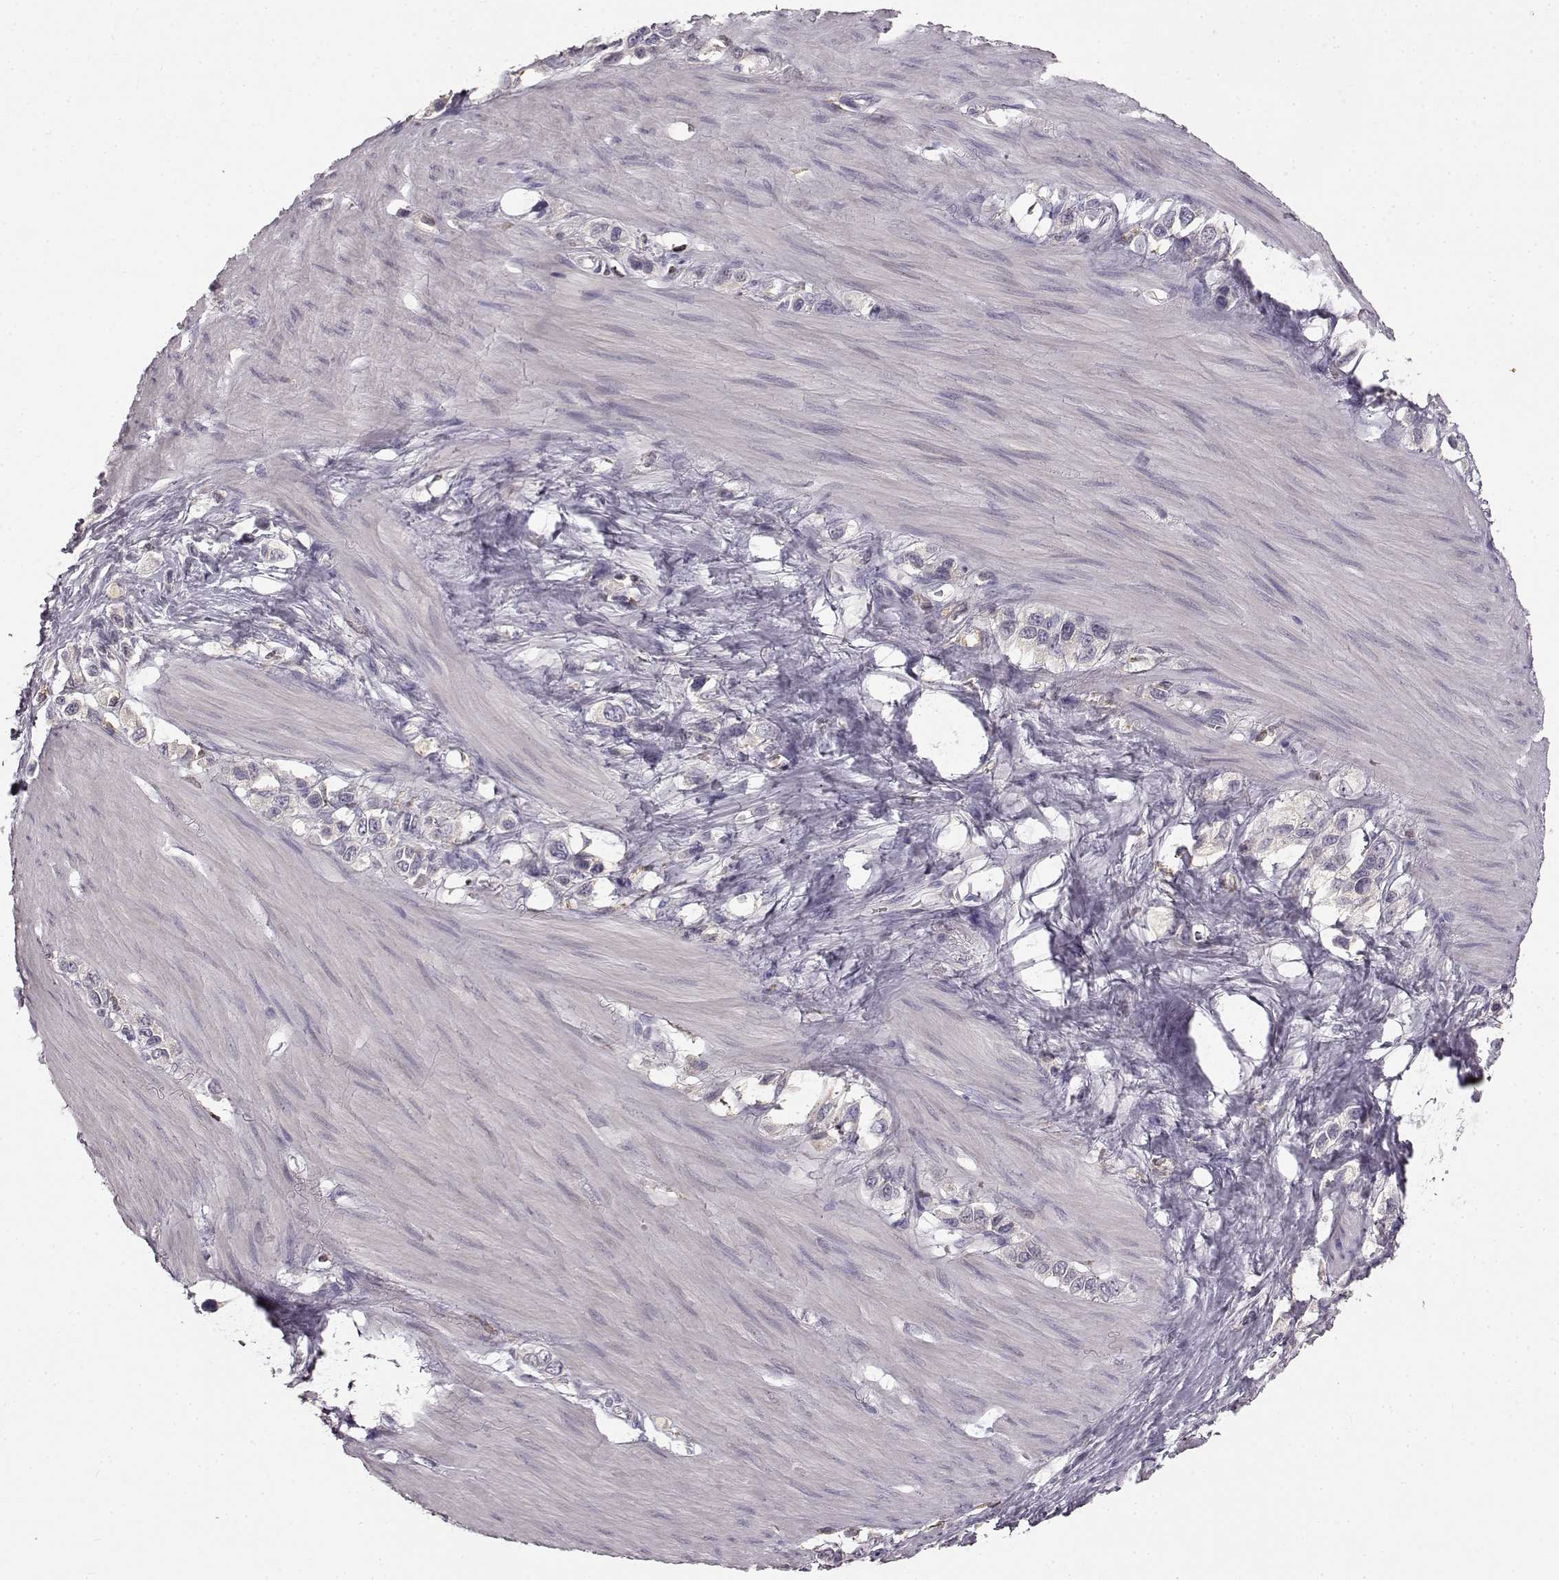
{"staining": {"intensity": "negative", "quantity": "none", "location": "none"}, "tissue": "stomach cancer", "cell_type": "Tumor cells", "image_type": "cancer", "snomed": [{"axis": "morphology", "description": "Normal tissue, NOS"}, {"axis": "morphology", "description": "Adenocarcinoma, NOS"}, {"axis": "morphology", "description": "Adenocarcinoma, High grade"}, {"axis": "topography", "description": "Stomach, upper"}, {"axis": "topography", "description": "Stomach"}], "caption": "Immunohistochemical staining of human stomach cancer exhibits no significant positivity in tumor cells.", "gene": "SPAG17", "patient": {"sex": "female", "age": 65}}